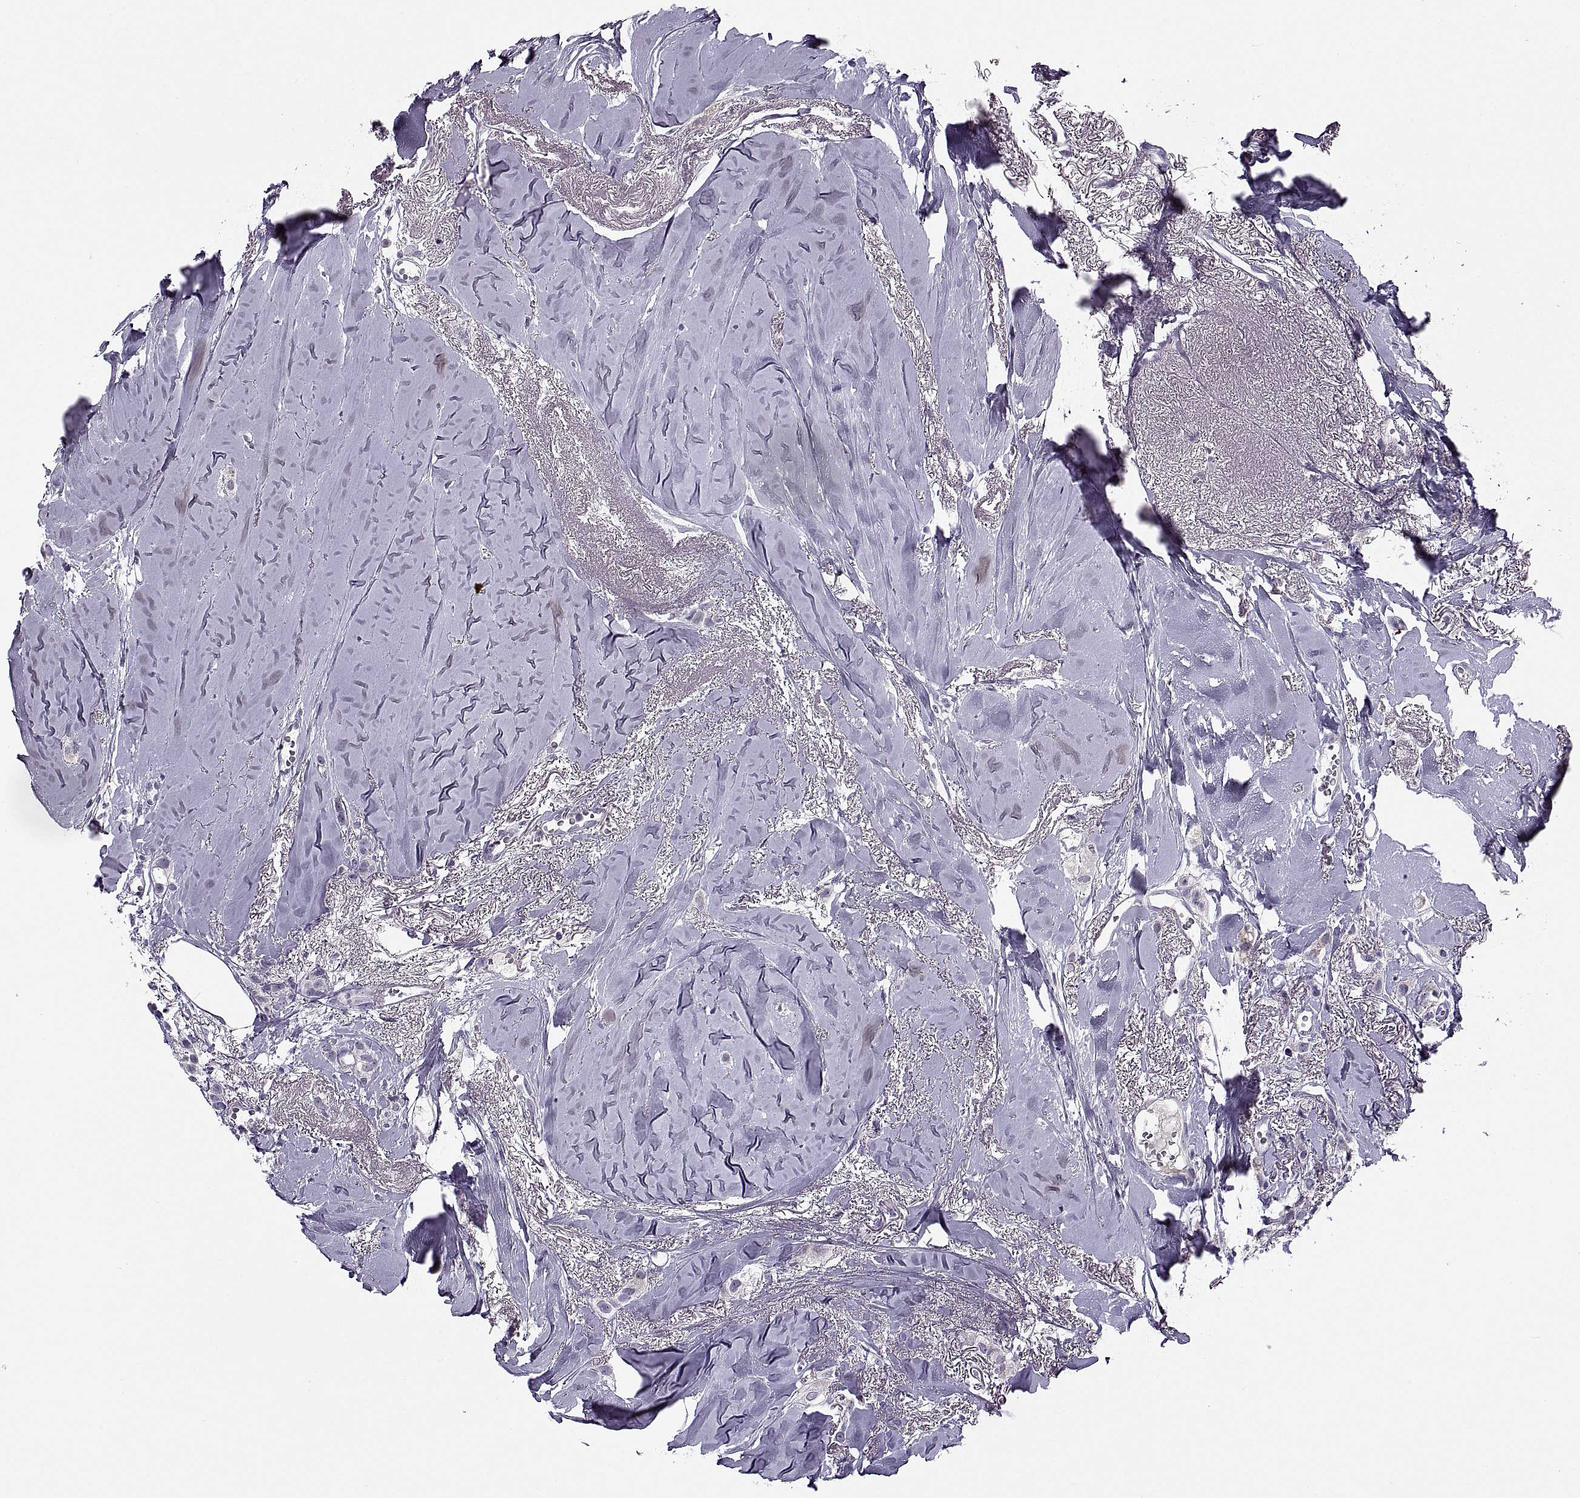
{"staining": {"intensity": "negative", "quantity": "none", "location": "none"}, "tissue": "breast cancer", "cell_type": "Tumor cells", "image_type": "cancer", "snomed": [{"axis": "morphology", "description": "Duct carcinoma"}, {"axis": "topography", "description": "Breast"}], "caption": "Immunohistochemistry micrograph of breast cancer stained for a protein (brown), which shows no expression in tumor cells.", "gene": "MAGEB1", "patient": {"sex": "female", "age": 85}}